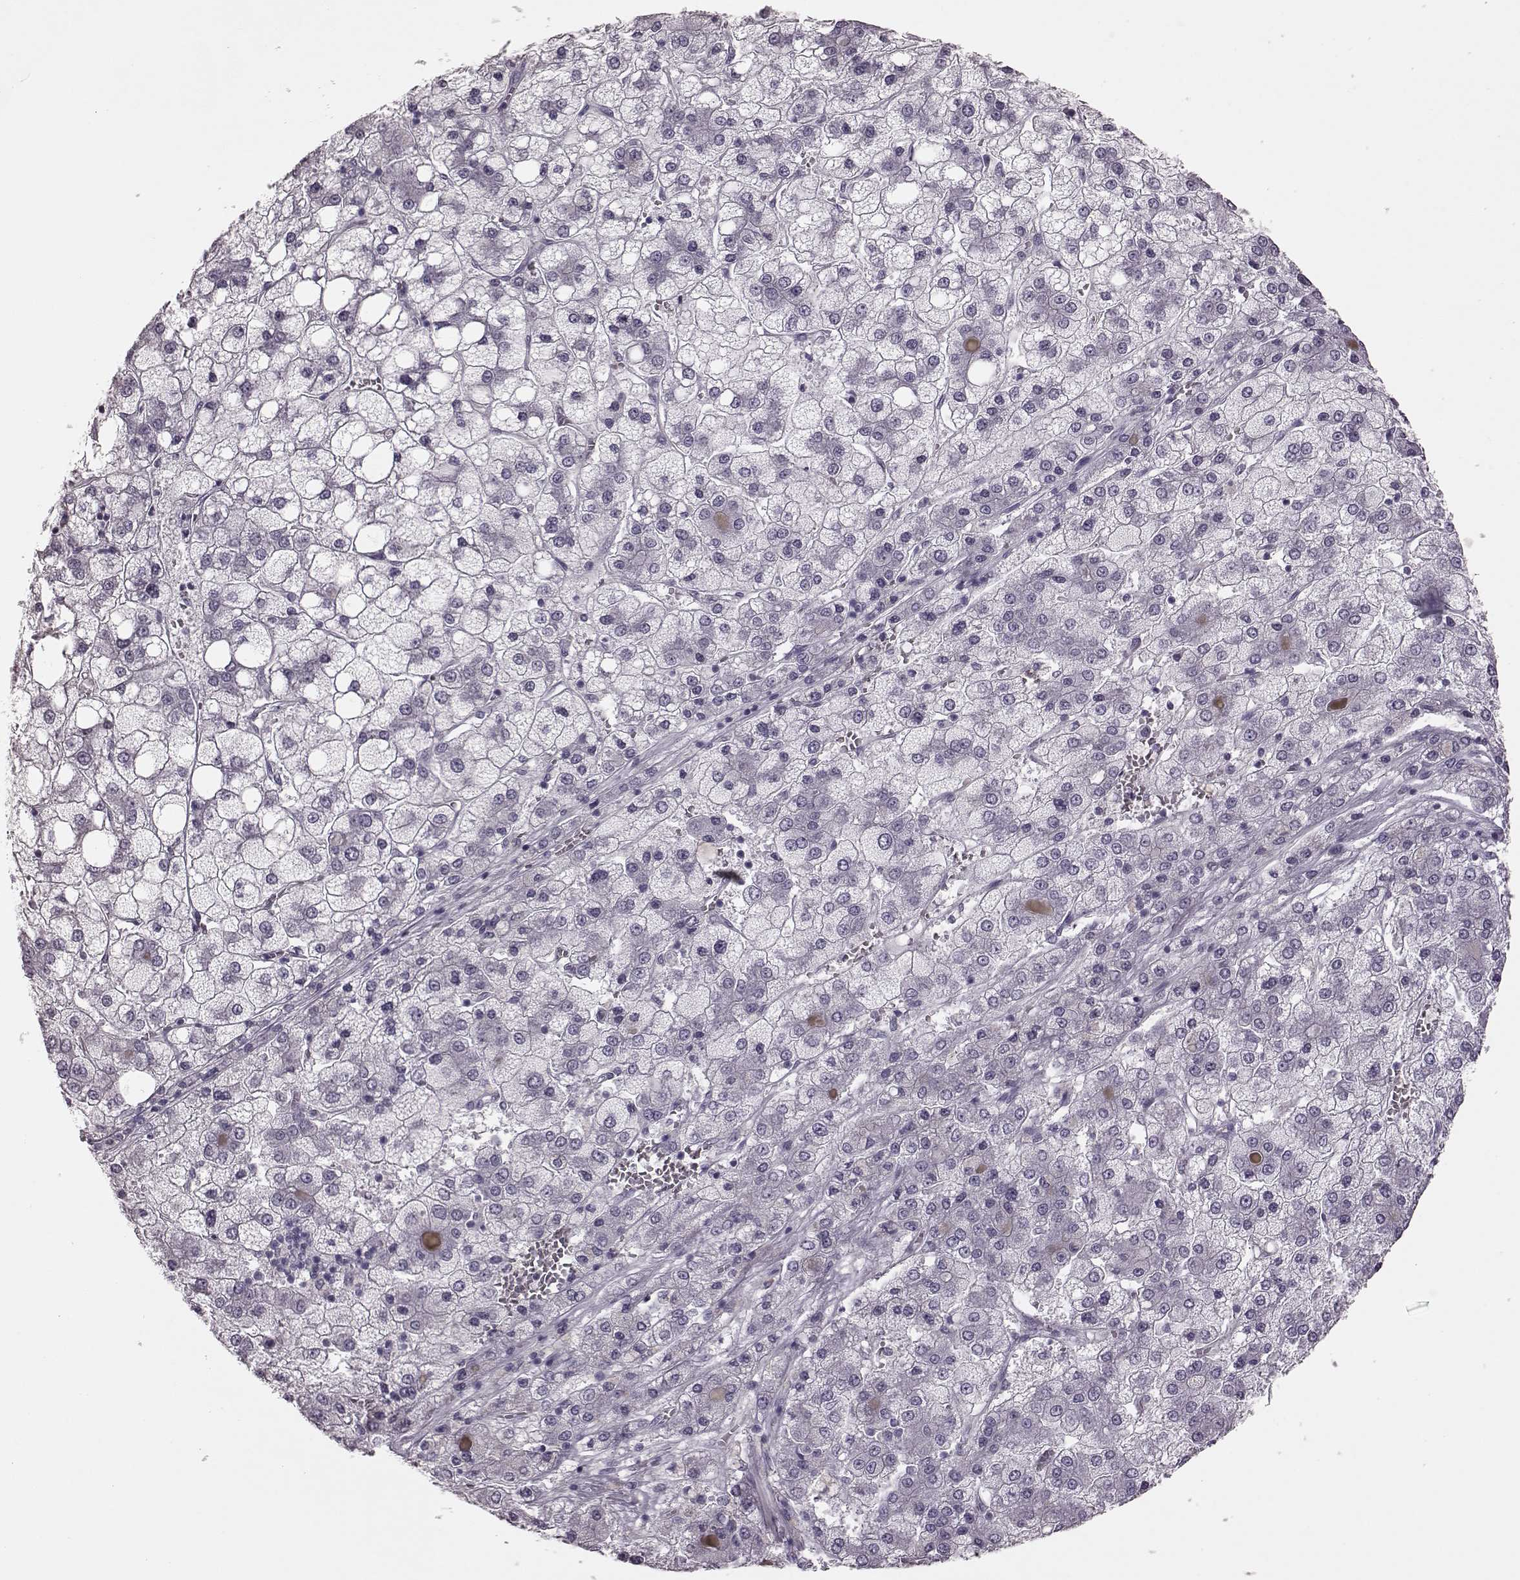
{"staining": {"intensity": "negative", "quantity": "none", "location": "none"}, "tissue": "liver cancer", "cell_type": "Tumor cells", "image_type": "cancer", "snomed": [{"axis": "morphology", "description": "Carcinoma, Hepatocellular, NOS"}, {"axis": "topography", "description": "Liver"}], "caption": "High magnification brightfield microscopy of liver cancer (hepatocellular carcinoma) stained with DAB (brown) and counterstained with hematoxylin (blue): tumor cells show no significant expression.", "gene": "CRYBA2", "patient": {"sex": "male", "age": 73}}